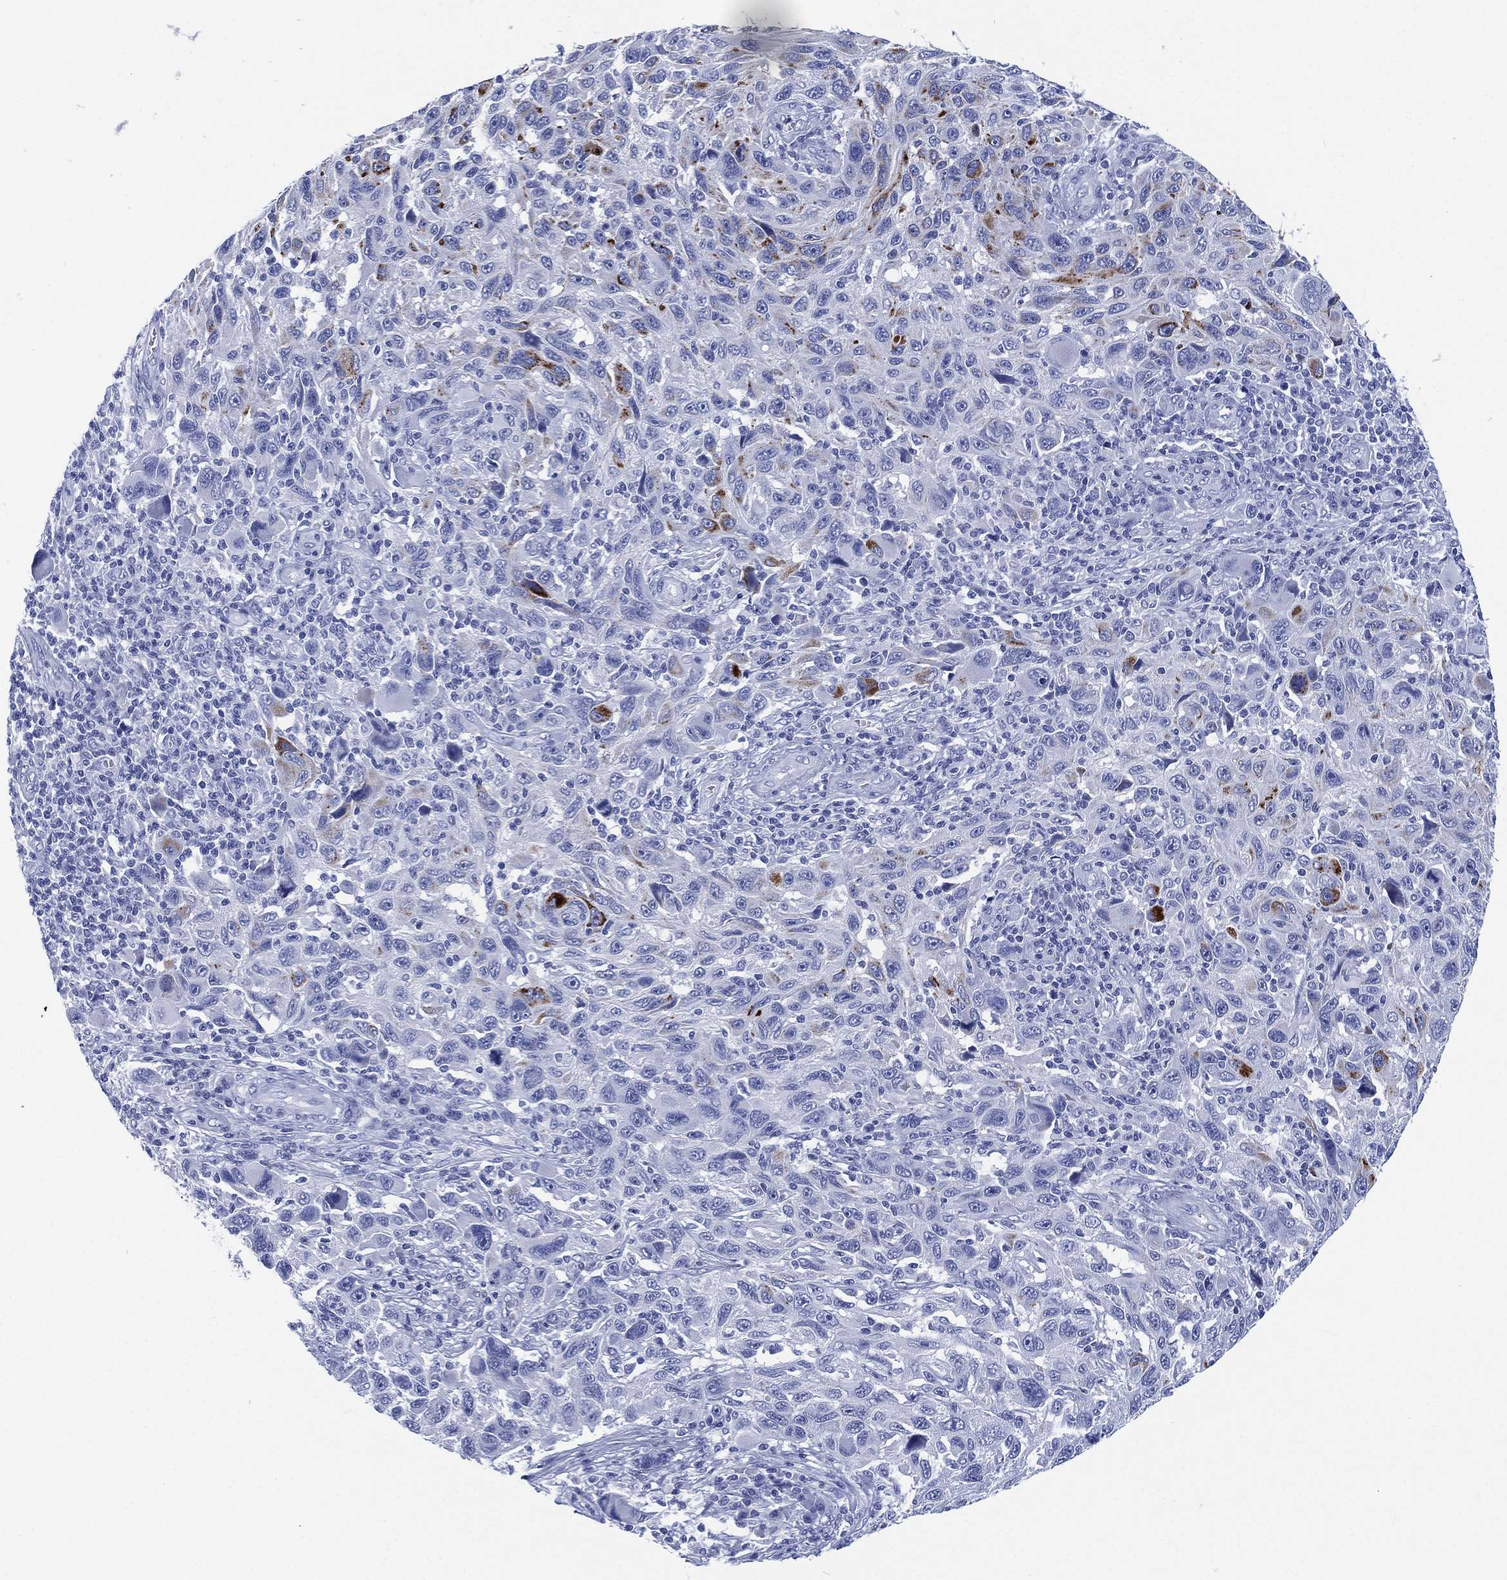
{"staining": {"intensity": "strong", "quantity": "<25%", "location": "cytoplasmic/membranous"}, "tissue": "melanoma", "cell_type": "Tumor cells", "image_type": "cancer", "snomed": [{"axis": "morphology", "description": "Malignant melanoma, NOS"}, {"axis": "topography", "description": "Skin"}], "caption": "Immunohistochemical staining of malignant melanoma shows strong cytoplasmic/membranous protein expression in about <25% of tumor cells.", "gene": "SLC9C2", "patient": {"sex": "male", "age": 53}}